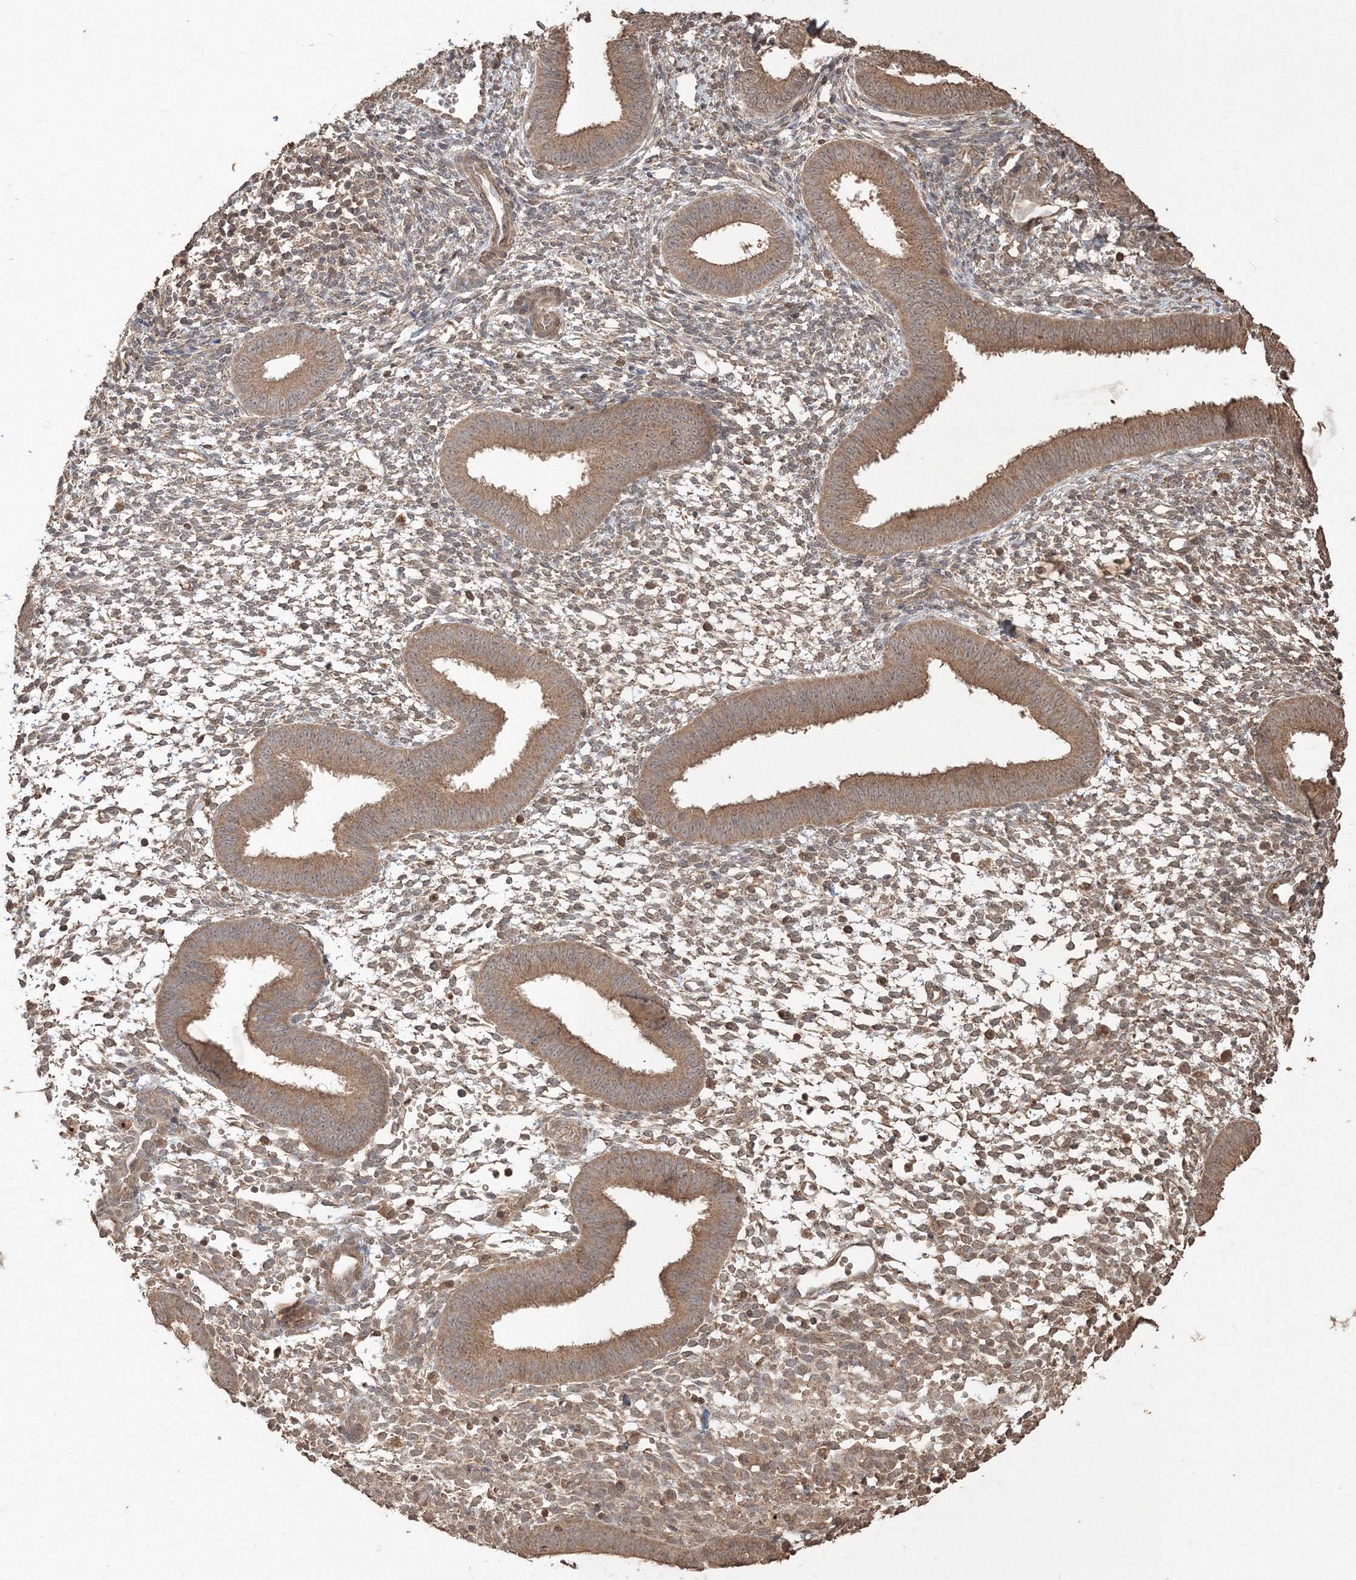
{"staining": {"intensity": "moderate", "quantity": "25%-75%", "location": "cytoplasmic/membranous"}, "tissue": "endometrium", "cell_type": "Cells in endometrial stroma", "image_type": "normal", "snomed": [{"axis": "morphology", "description": "Normal tissue, NOS"}, {"axis": "topography", "description": "Uterus"}, {"axis": "topography", "description": "Endometrium"}], "caption": "A brown stain shows moderate cytoplasmic/membranous positivity of a protein in cells in endometrial stroma of unremarkable endometrium.", "gene": "CCDC122", "patient": {"sex": "female", "age": 48}}